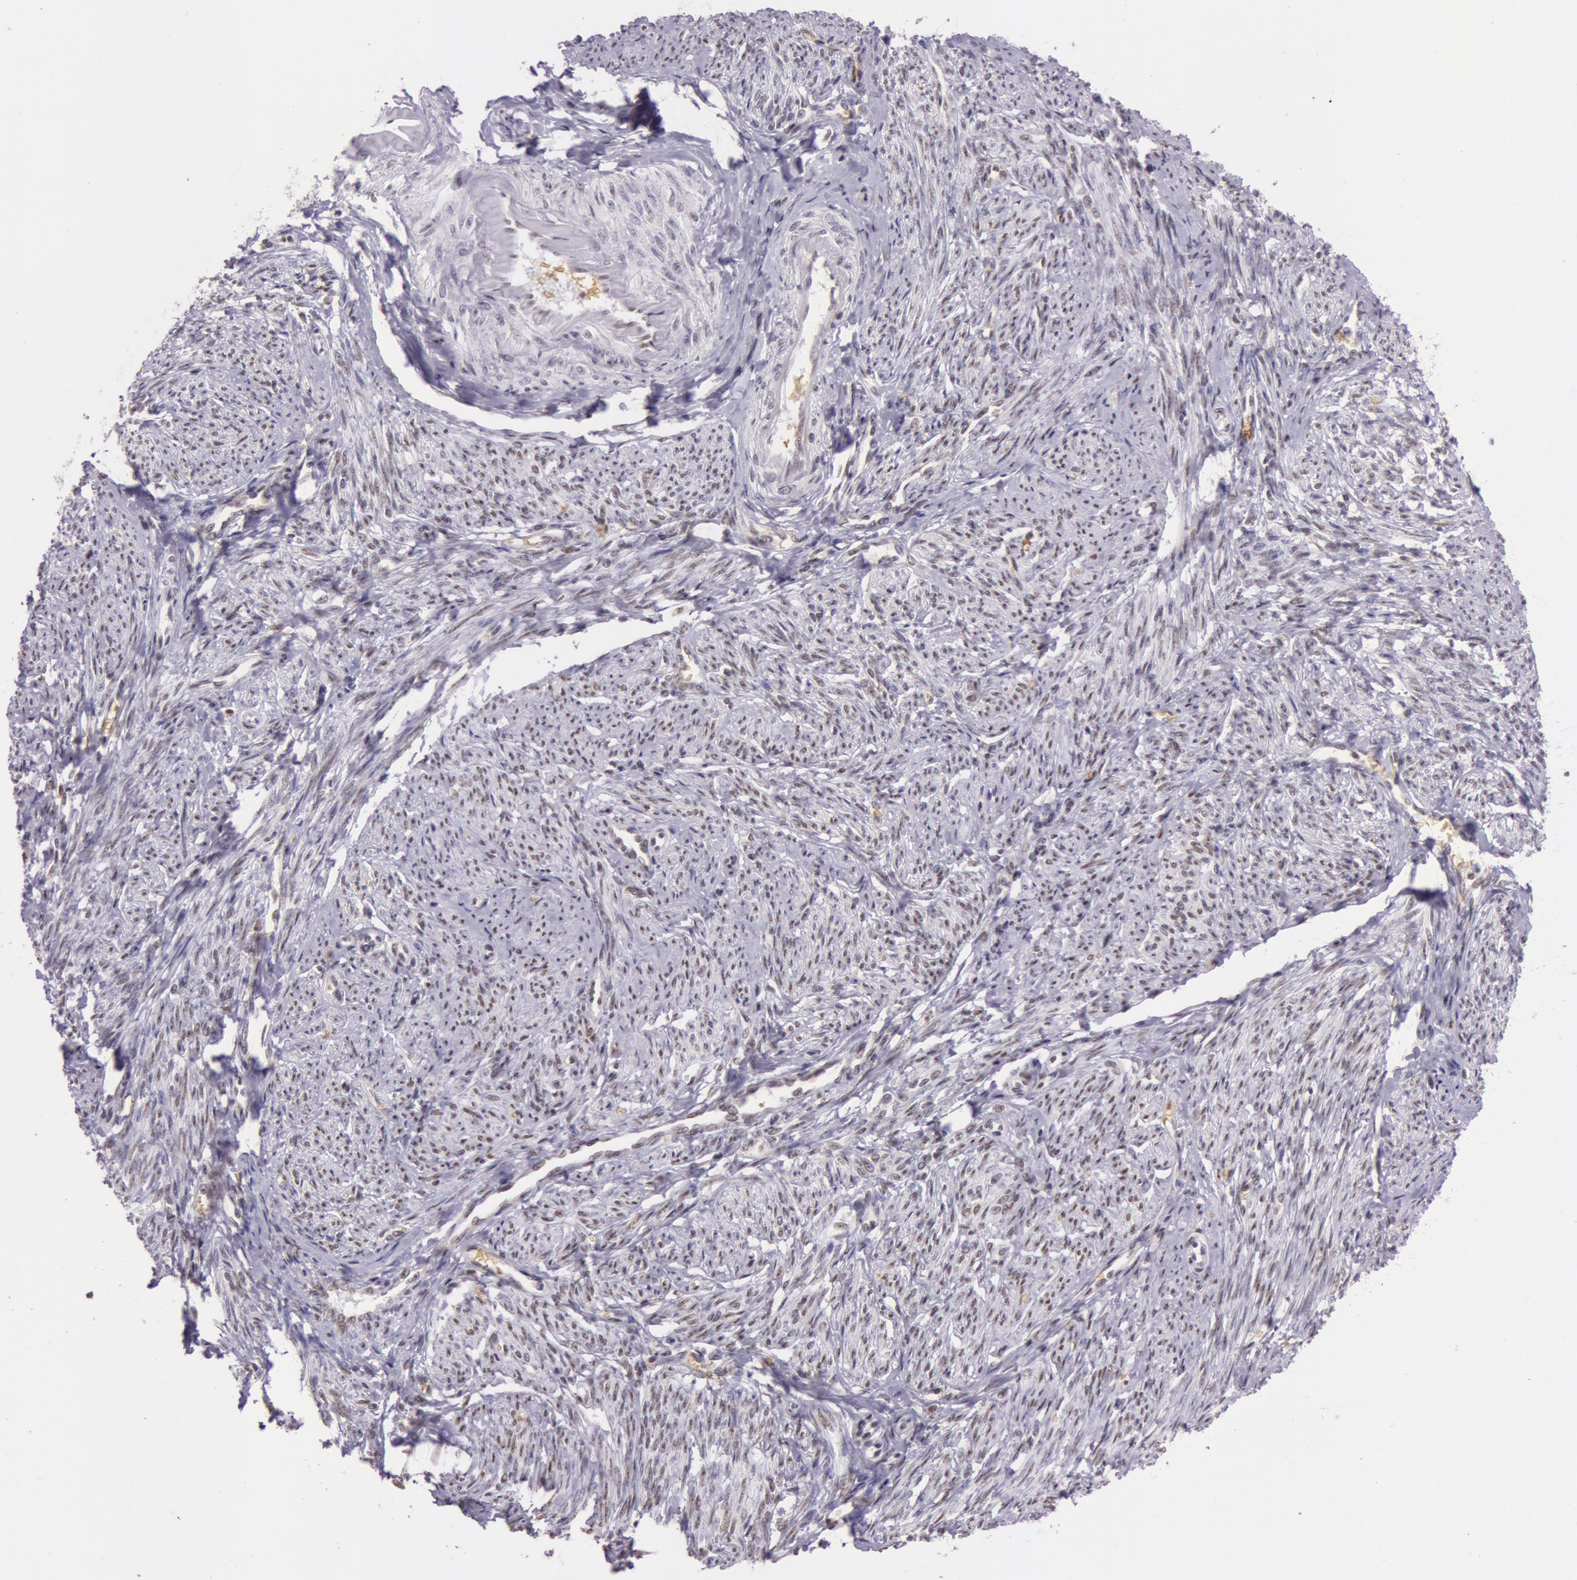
{"staining": {"intensity": "moderate", "quantity": ">75%", "location": "nuclear"}, "tissue": "smooth muscle", "cell_type": "Smooth muscle cells", "image_type": "normal", "snomed": [{"axis": "morphology", "description": "Normal tissue, NOS"}, {"axis": "topography", "description": "Smooth muscle"}, {"axis": "topography", "description": "Cervix"}], "caption": "DAB (3,3'-diaminobenzidine) immunohistochemical staining of benign smooth muscle reveals moderate nuclear protein positivity in approximately >75% of smooth muscle cells.", "gene": "NBN", "patient": {"sex": "female", "age": 70}}